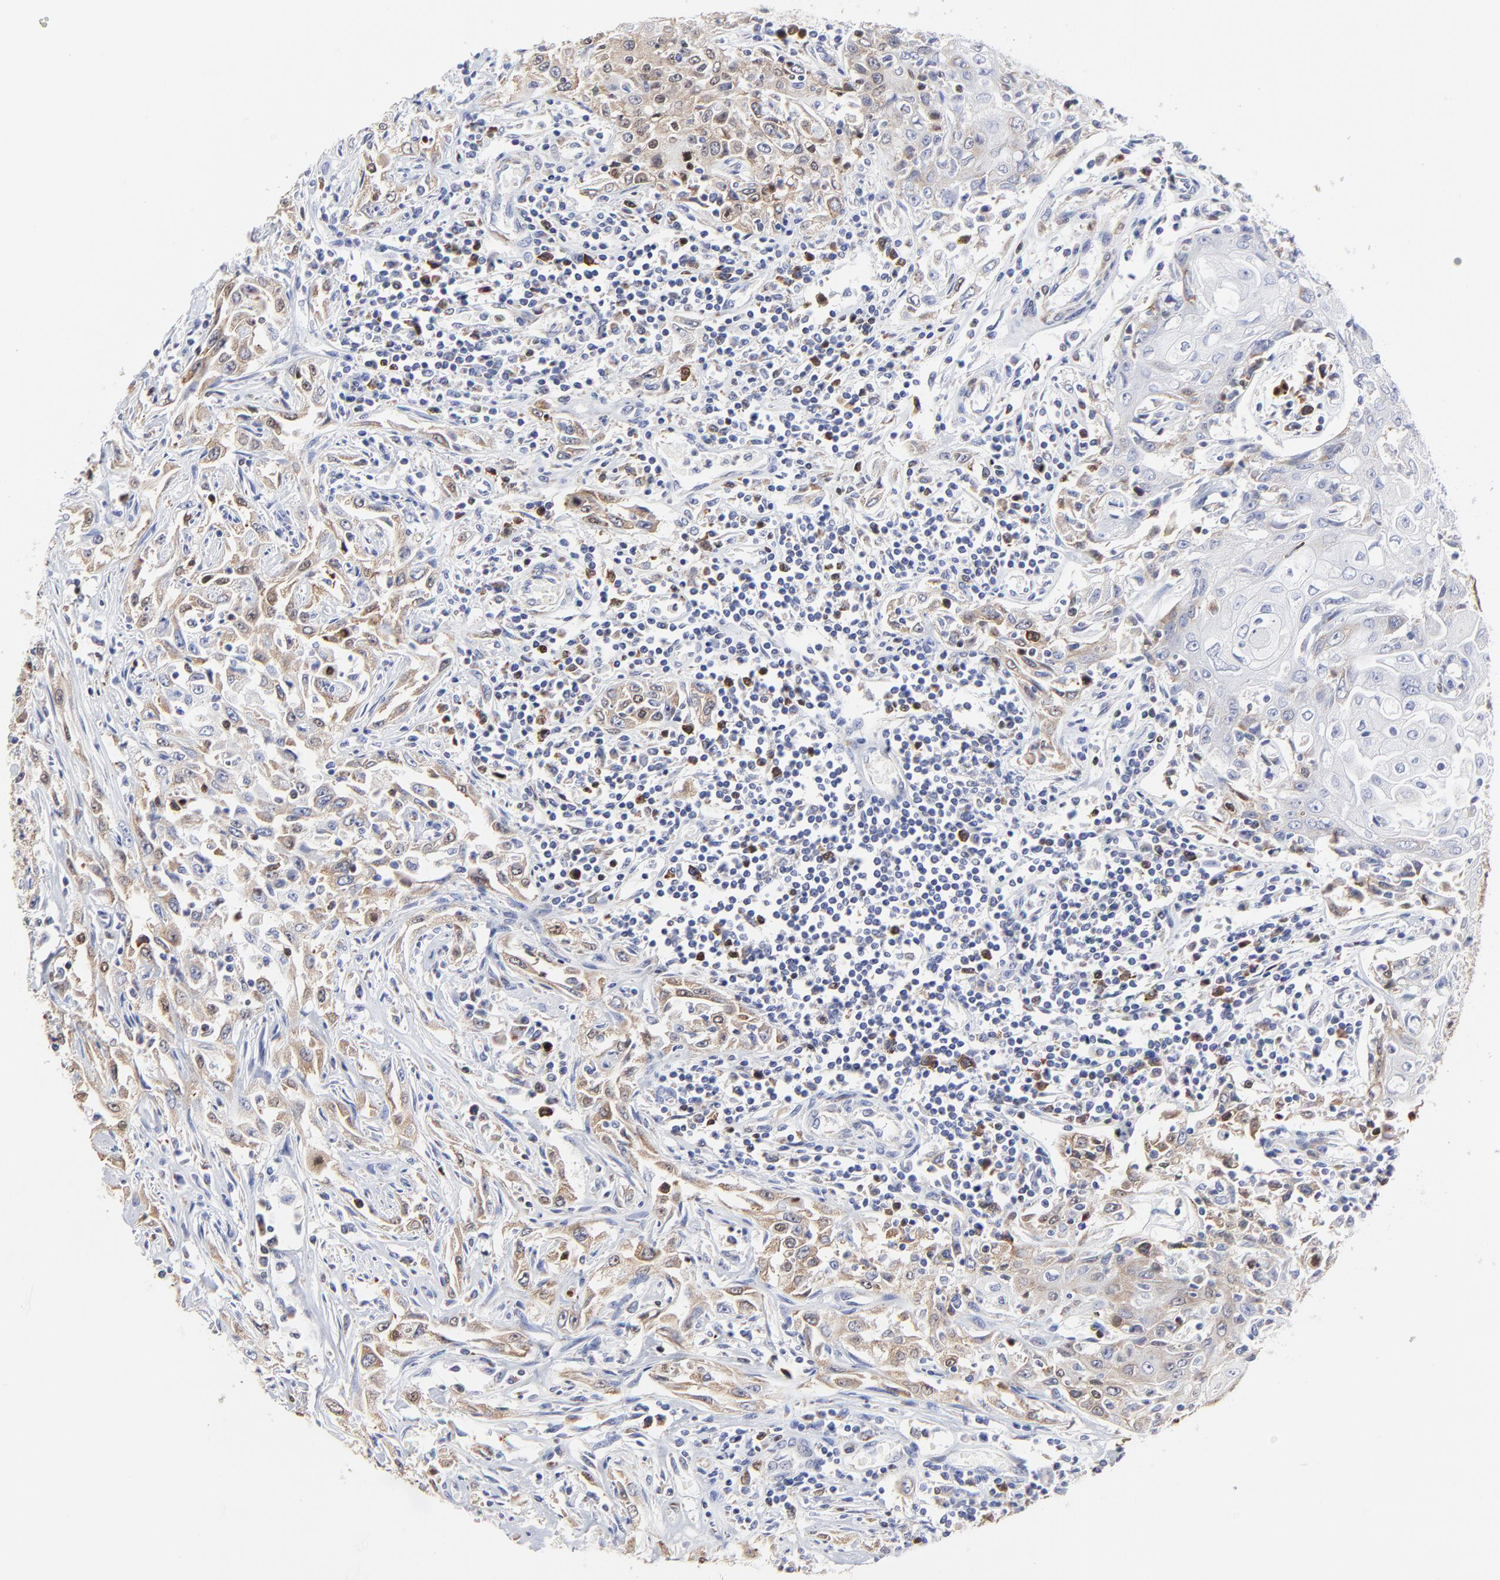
{"staining": {"intensity": "moderate", "quantity": ">75%", "location": "cytoplasmic/membranous"}, "tissue": "head and neck cancer", "cell_type": "Tumor cells", "image_type": "cancer", "snomed": [{"axis": "morphology", "description": "Squamous cell carcinoma, NOS"}, {"axis": "topography", "description": "Oral tissue"}, {"axis": "topography", "description": "Head-Neck"}], "caption": "Head and neck cancer (squamous cell carcinoma) tissue exhibits moderate cytoplasmic/membranous staining in approximately >75% of tumor cells, visualized by immunohistochemistry. The protein of interest is shown in brown color, while the nuclei are stained blue.", "gene": "NCAPH", "patient": {"sex": "female", "age": 76}}